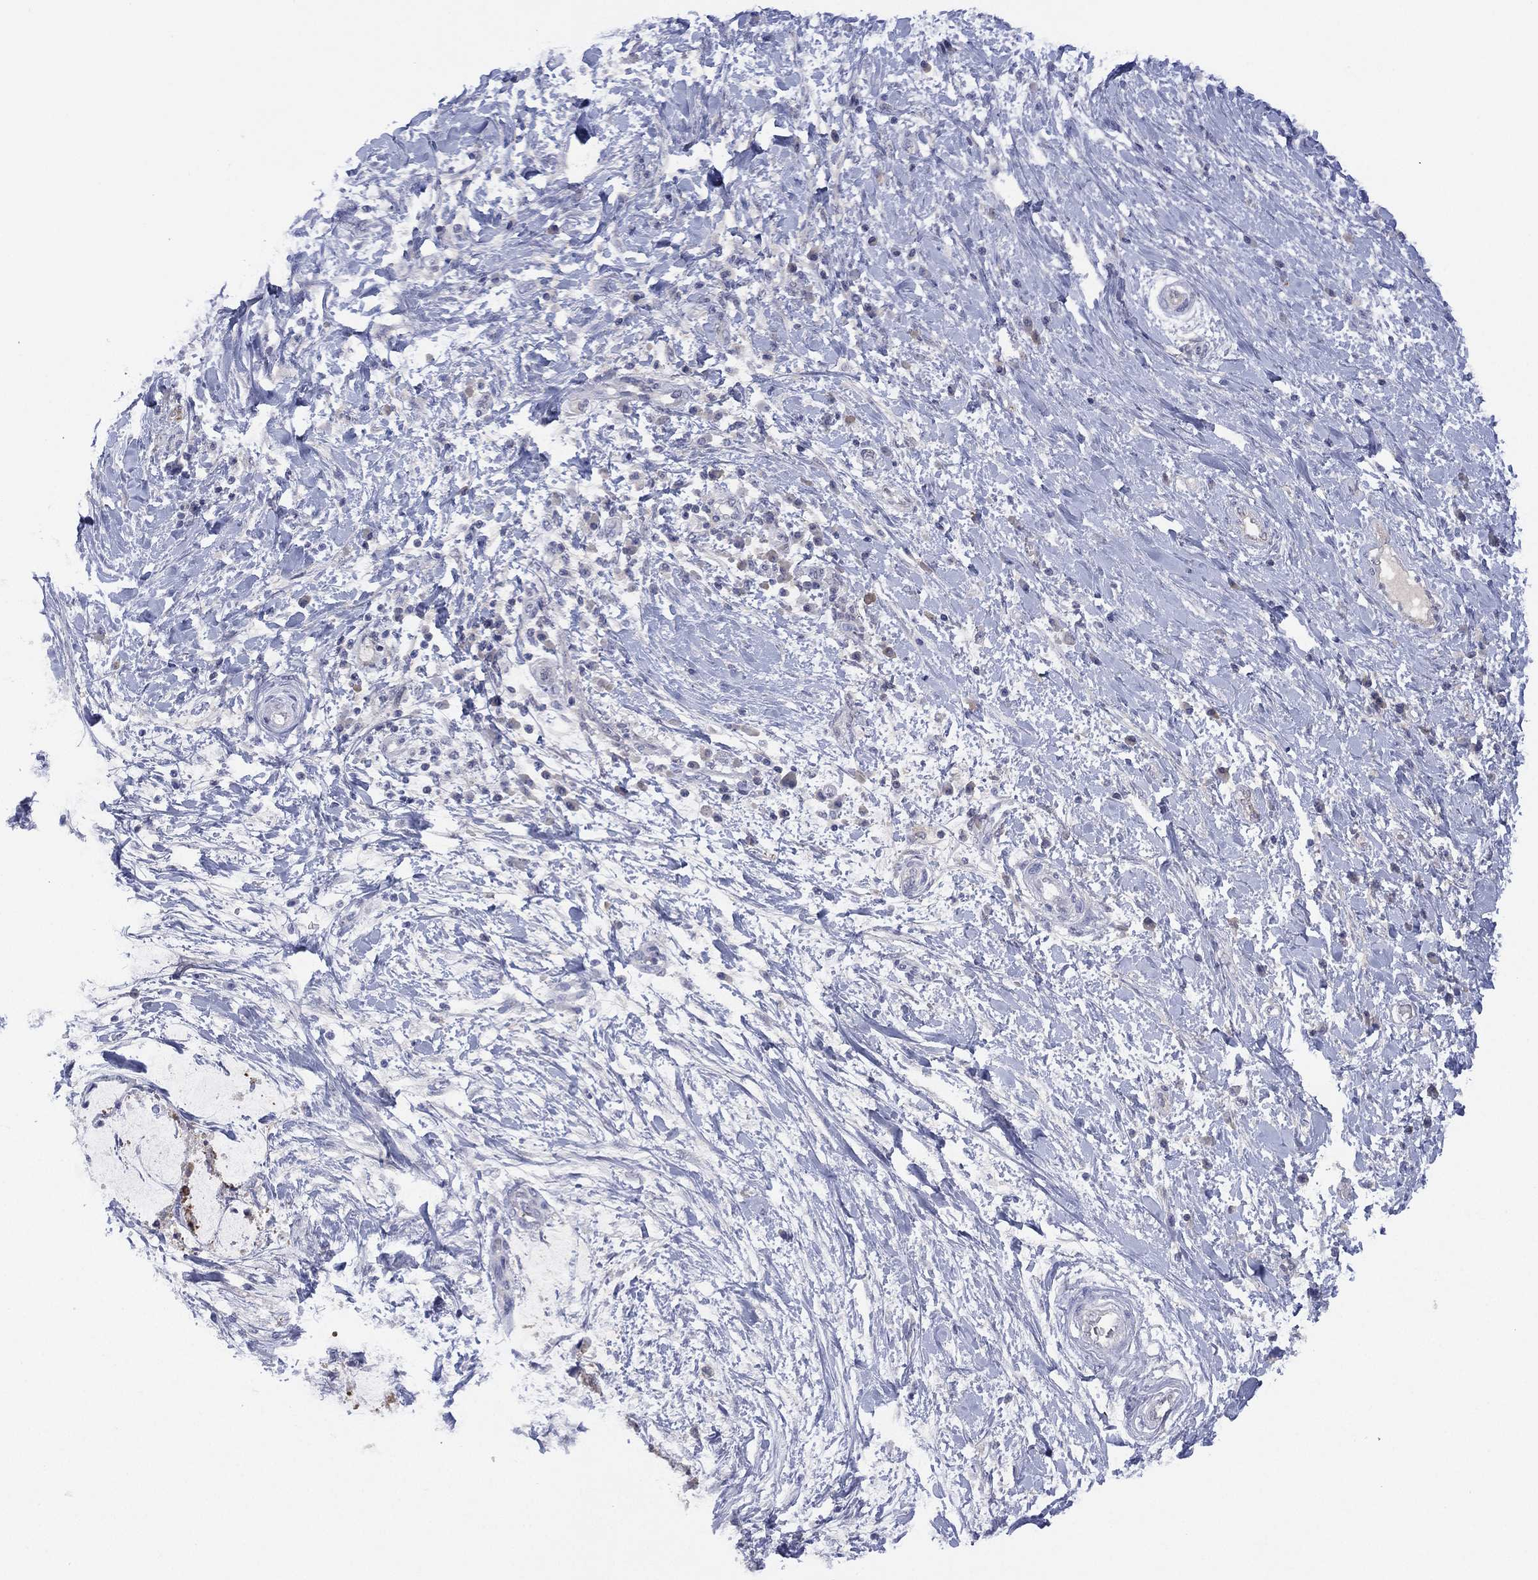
{"staining": {"intensity": "negative", "quantity": "none", "location": "none"}, "tissue": "liver cancer", "cell_type": "Tumor cells", "image_type": "cancer", "snomed": [{"axis": "morphology", "description": "Cholangiocarcinoma"}, {"axis": "topography", "description": "Liver"}], "caption": "Immunohistochemistry micrograph of neoplastic tissue: liver cancer (cholangiocarcinoma) stained with DAB (3,3'-diaminobenzidine) reveals no significant protein expression in tumor cells.", "gene": "DDAH1", "patient": {"sex": "female", "age": 73}}